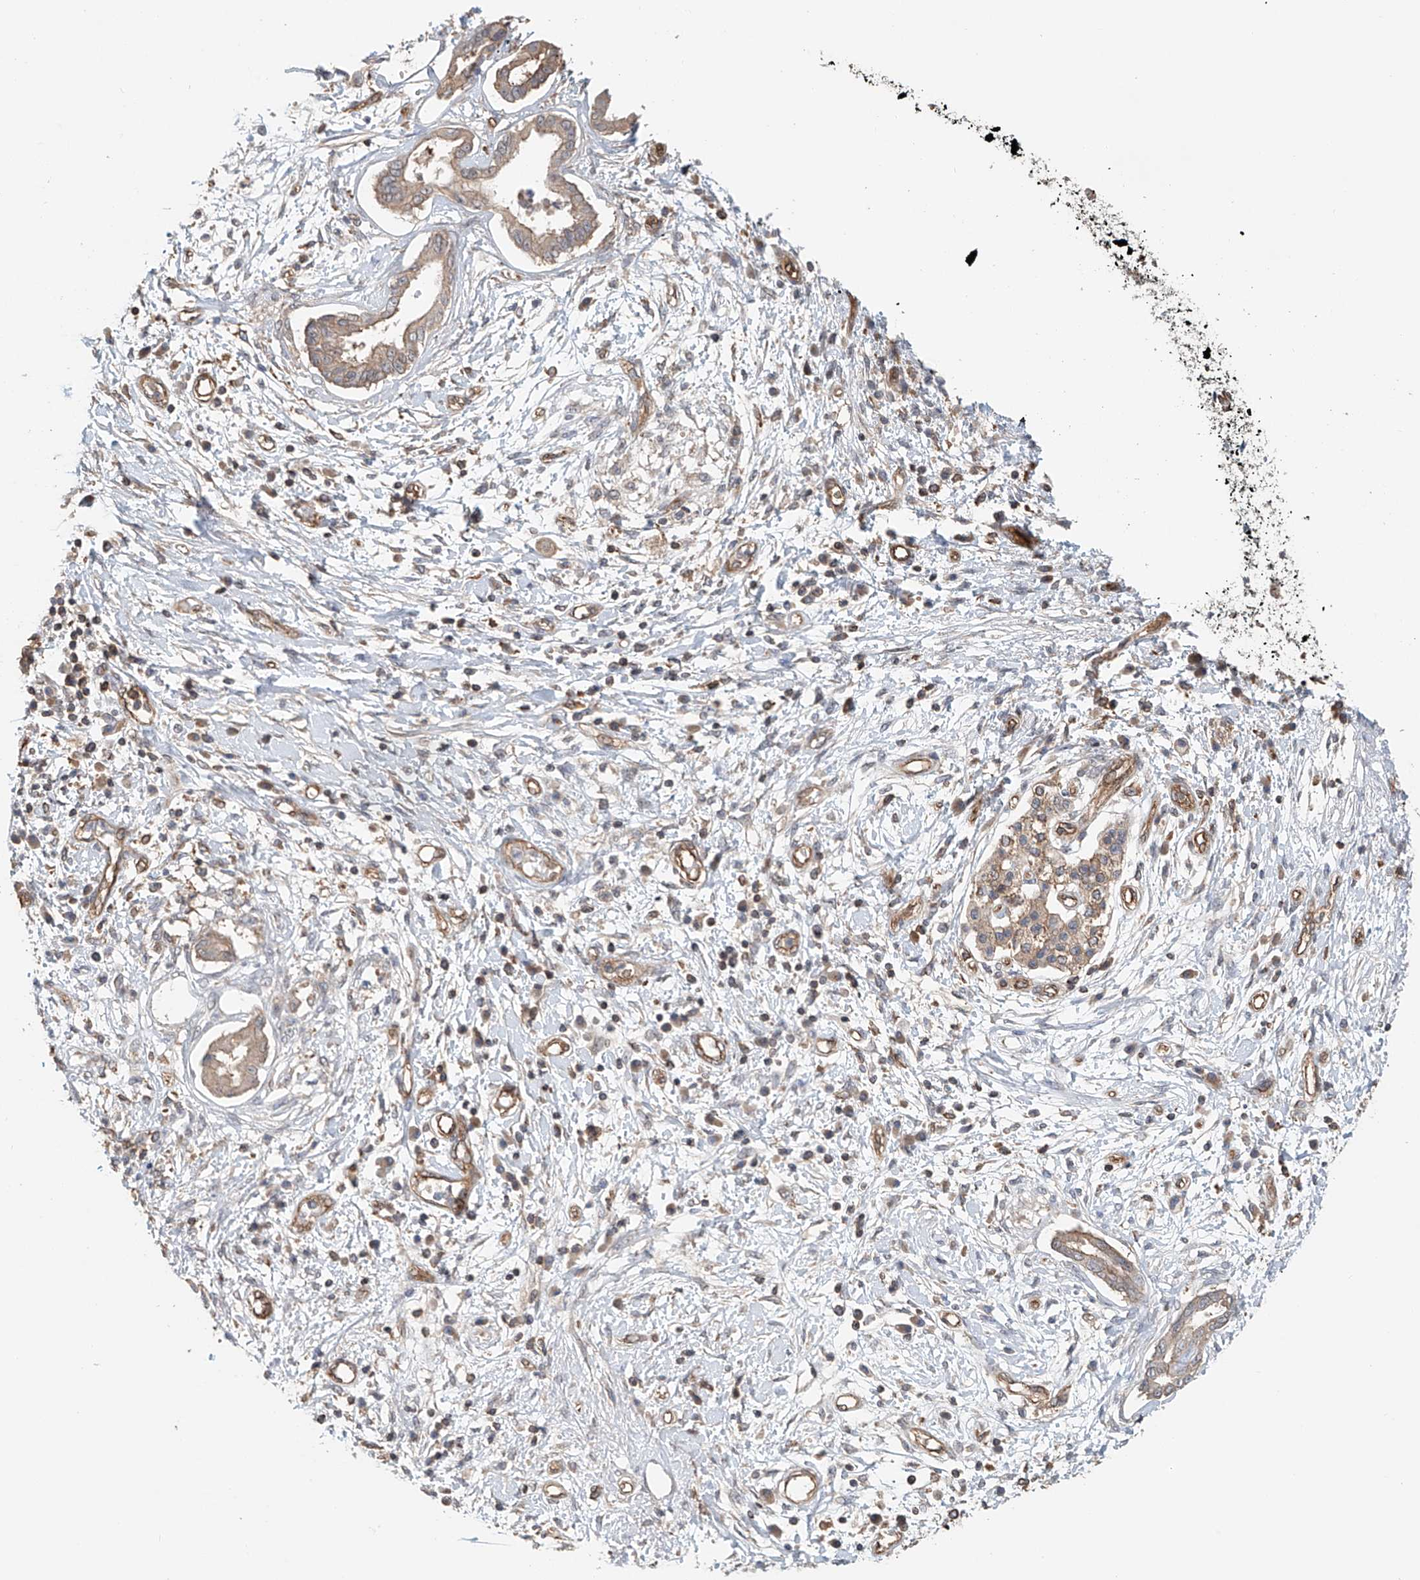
{"staining": {"intensity": "weak", "quantity": "25%-75%", "location": "cytoplasmic/membranous"}, "tissue": "pancreatic cancer", "cell_type": "Tumor cells", "image_type": "cancer", "snomed": [{"axis": "morphology", "description": "Adenocarcinoma, NOS"}, {"axis": "topography", "description": "Pancreas"}], "caption": "A photomicrograph showing weak cytoplasmic/membranous expression in about 25%-75% of tumor cells in pancreatic cancer, as visualized by brown immunohistochemical staining.", "gene": "FRYL", "patient": {"sex": "female", "age": 56}}